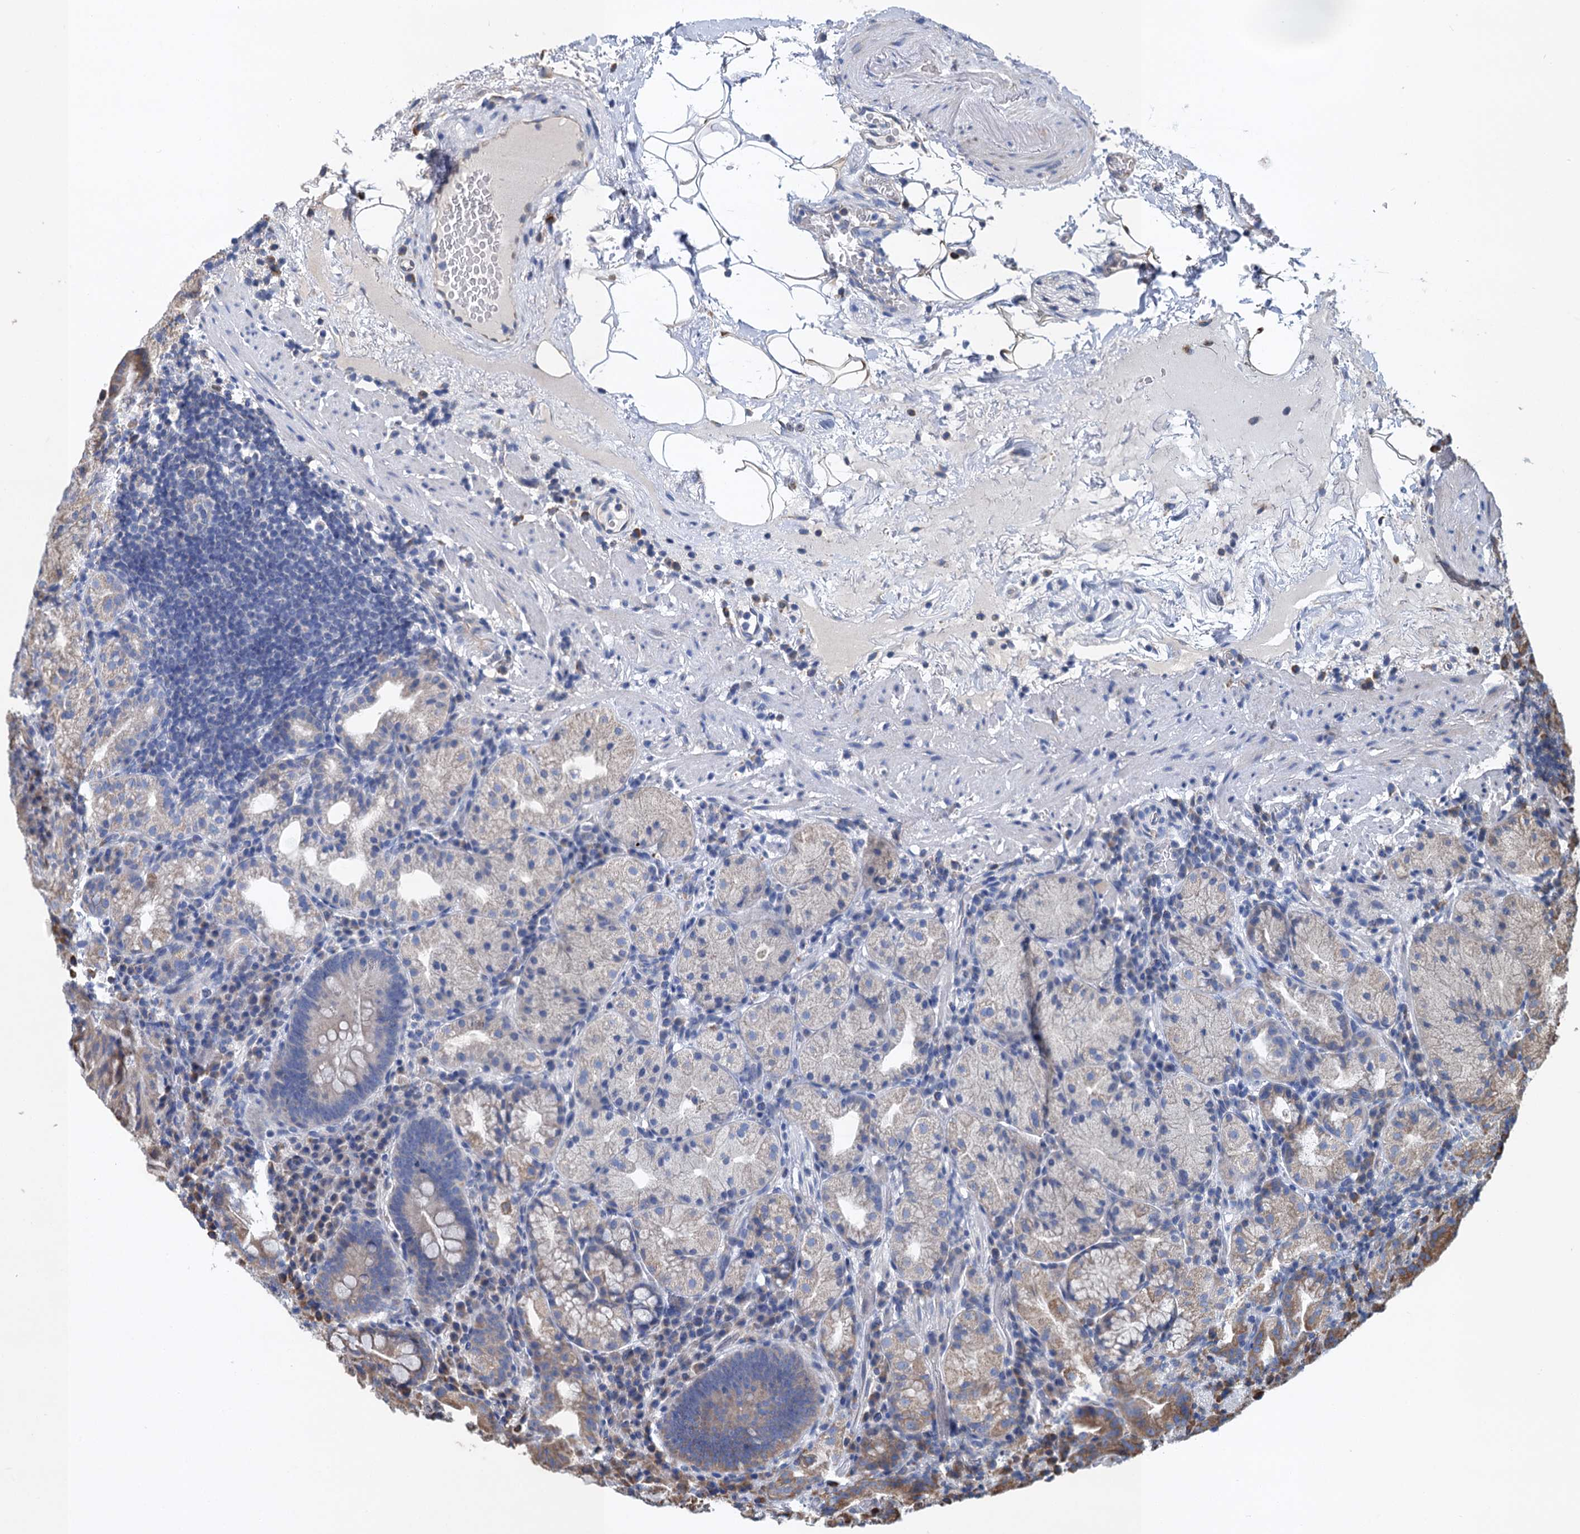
{"staining": {"intensity": "moderate", "quantity": "<25%", "location": "cytoplasmic/membranous"}, "tissue": "stomach", "cell_type": "Glandular cells", "image_type": "normal", "snomed": [{"axis": "morphology", "description": "Normal tissue, NOS"}, {"axis": "morphology", "description": "Inflammation, NOS"}, {"axis": "topography", "description": "Stomach"}], "caption": "An IHC photomicrograph of unremarkable tissue is shown. Protein staining in brown labels moderate cytoplasmic/membranous positivity in stomach within glandular cells.", "gene": "LINS1", "patient": {"sex": "male", "age": 79}}